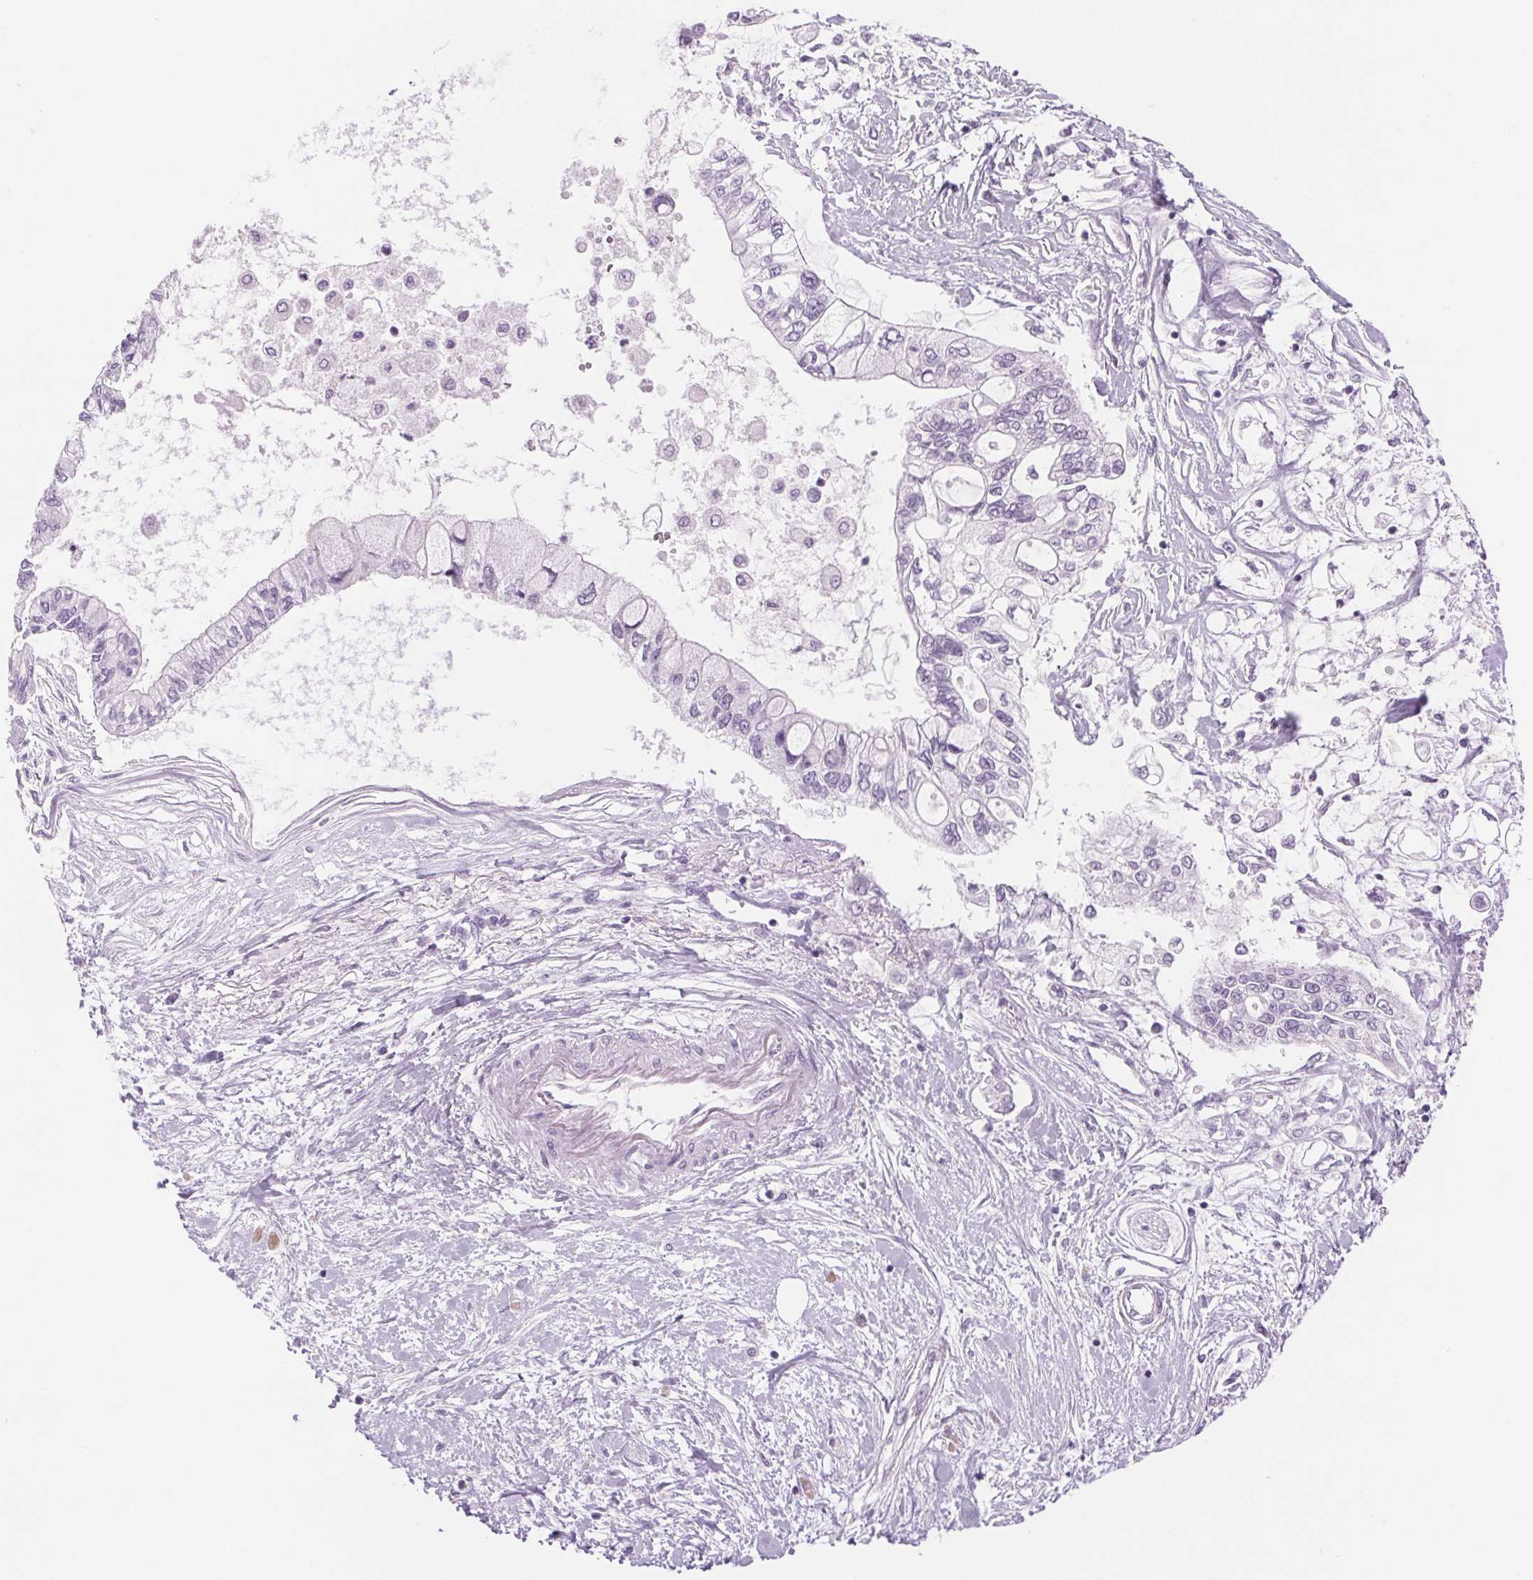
{"staining": {"intensity": "negative", "quantity": "none", "location": "none"}, "tissue": "pancreatic cancer", "cell_type": "Tumor cells", "image_type": "cancer", "snomed": [{"axis": "morphology", "description": "Adenocarcinoma, NOS"}, {"axis": "topography", "description": "Pancreas"}], "caption": "Adenocarcinoma (pancreatic) was stained to show a protein in brown. There is no significant expression in tumor cells. Brightfield microscopy of immunohistochemistry stained with DAB (brown) and hematoxylin (blue), captured at high magnification.", "gene": "SLC6A19", "patient": {"sex": "female", "age": 77}}